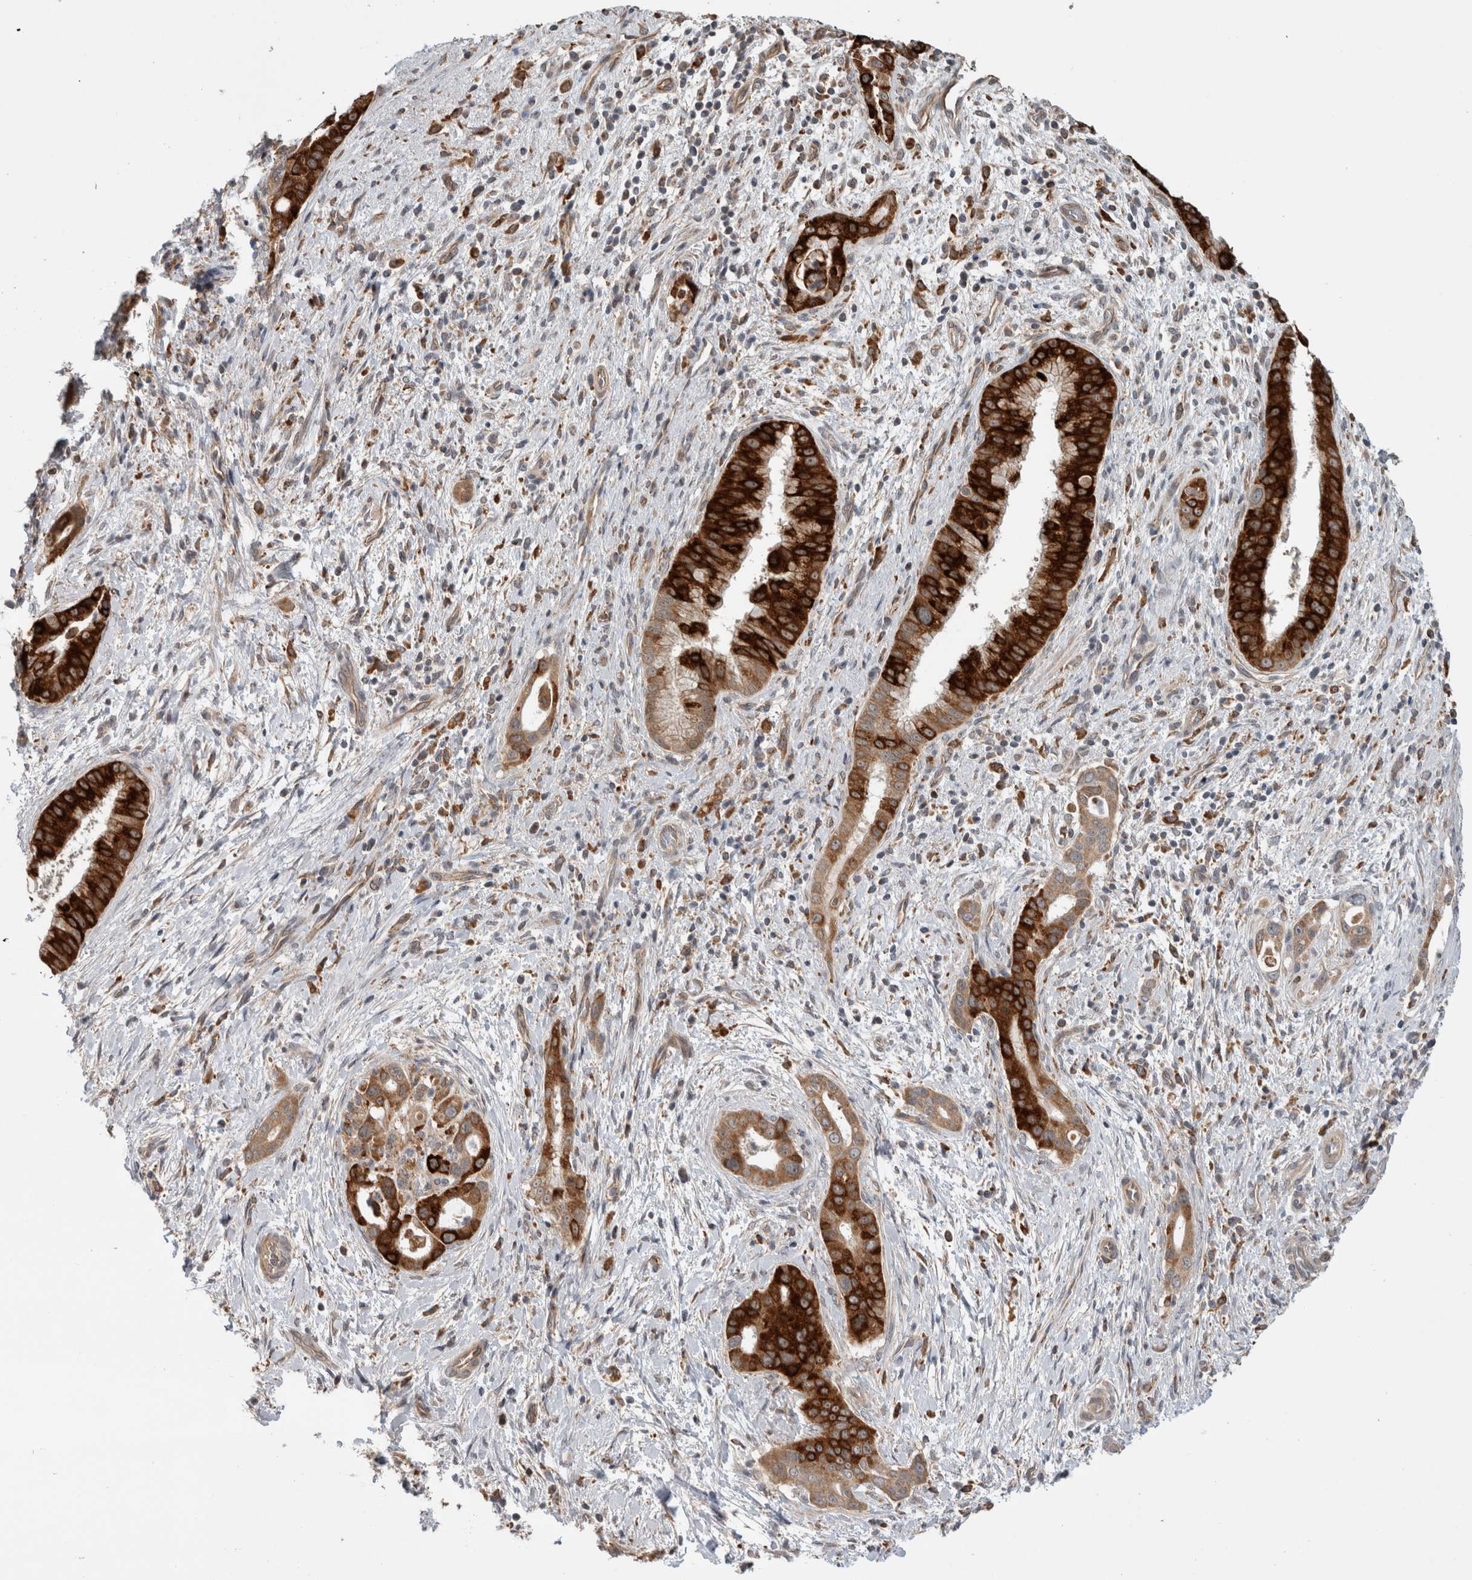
{"staining": {"intensity": "strong", "quantity": ">75%", "location": "cytoplasmic/membranous"}, "tissue": "liver cancer", "cell_type": "Tumor cells", "image_type": "cancer", "snomed": [{"axis": "morphology", "description": "Cholangiocarcinoma"}, {"axis": "topography", "description": "Liver"}], "caption": "IHC staining of liver cancer (cholangiocarcinoma), which exhibits high levels of strong cytoplasmic/membranous staining in approximately >75% of tumor cells indicating strong cytoplasmic/membranous protein staining. The staining was performed using DAB (3,3'-diaminobenzidine) (brown) for protein detection and nuclei were counterstained in hematoxylin (blue).", "gene": "ADGRL3", "patient": {"sex": "female", "age": 54}}